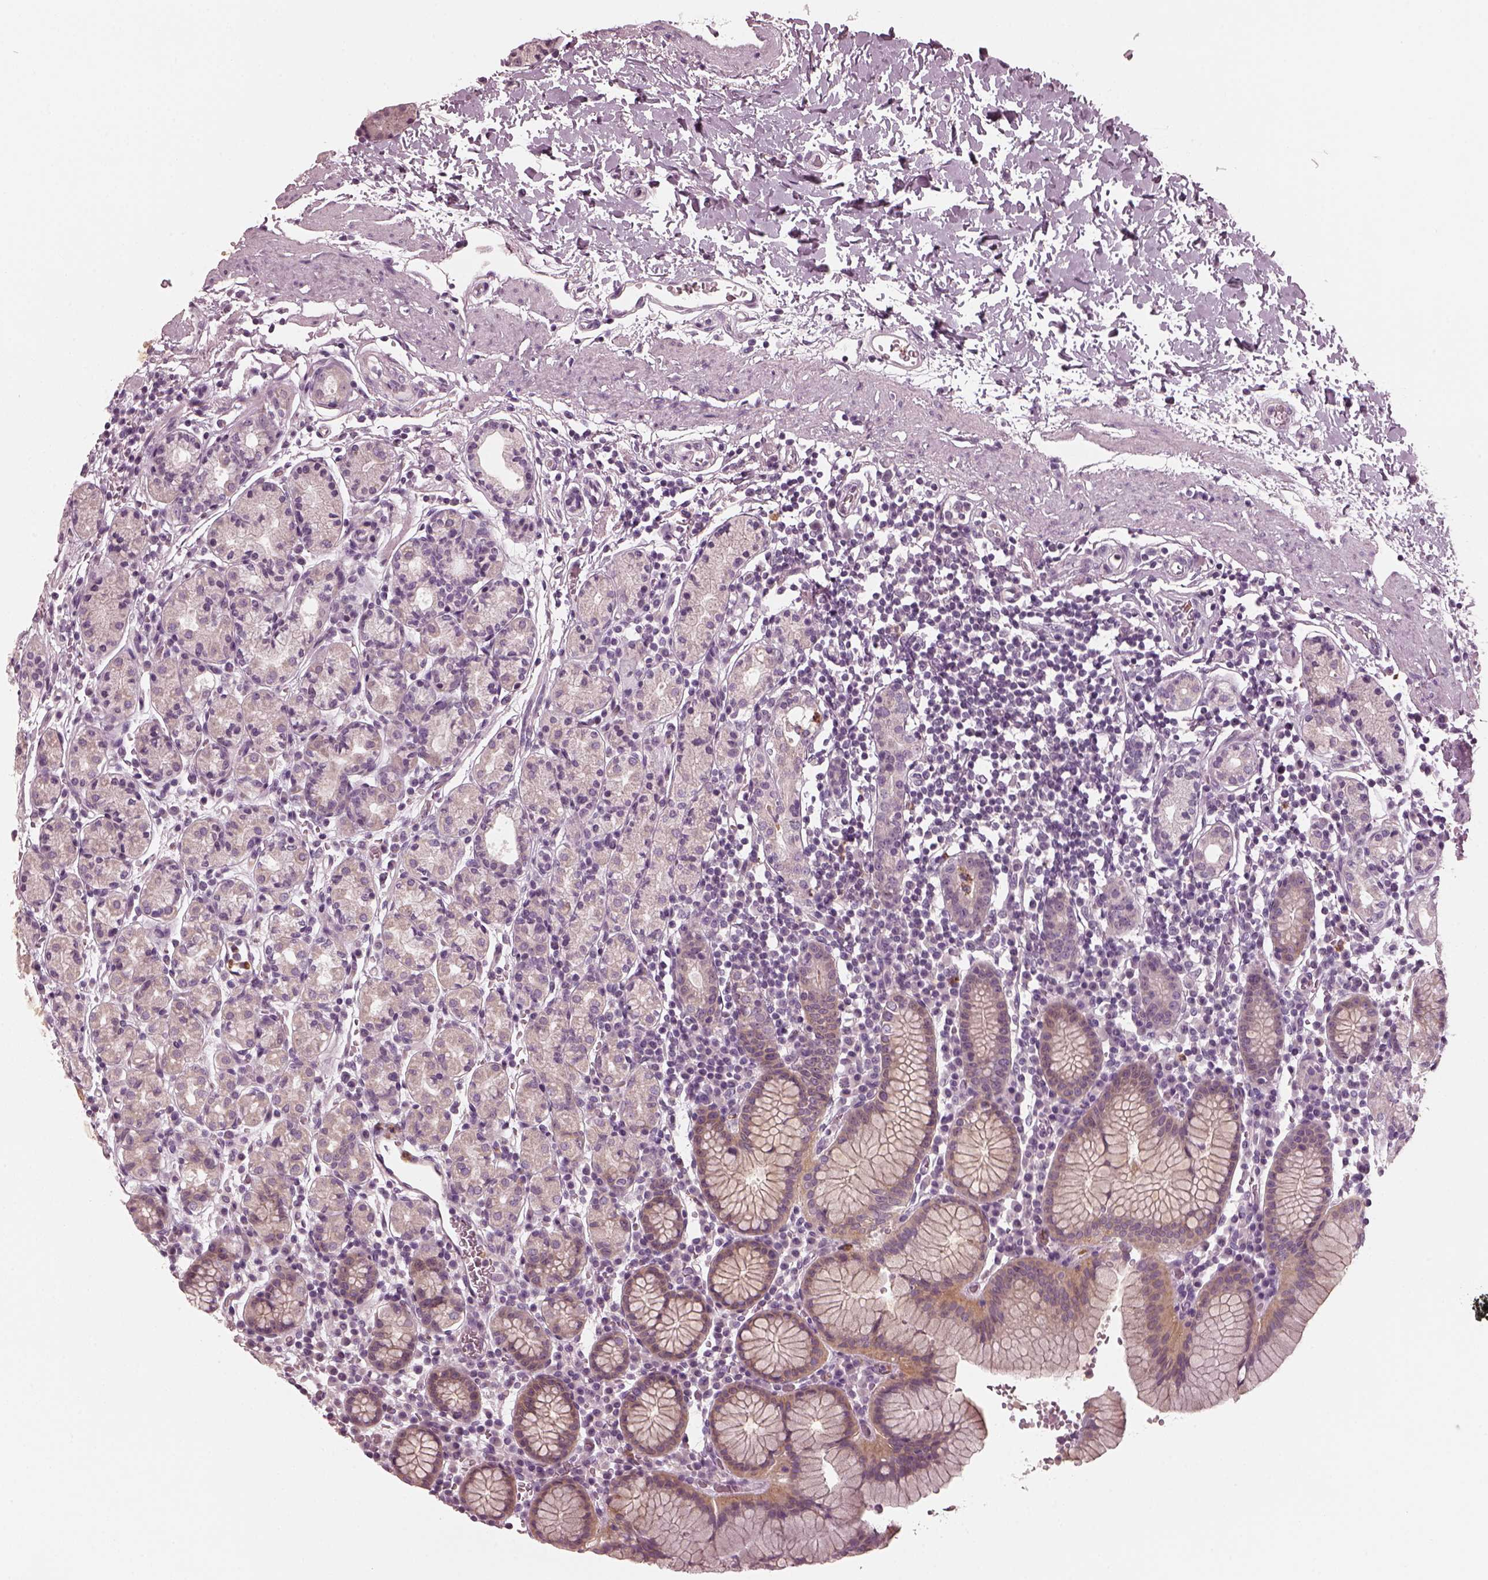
{"staining": {"intensity": "weak", "quantity": "<25%", "location": "cytoplasmic/membranous"}, "tissue": "stomach", "cell_type": "Glandular cells", "image_type": "normal", "snomed": [{"axis": "morphology", "description": "Normal tissue, NOS"}, {"axis": "topography", "description": "Stomach, upper"}, {"axis": "topography", "description": "Stomach"}], "caption": "This is an IHC micrograph of benign human stomach. There is no staining in glandular cells.", "gene": "CHIT1", "patient": {"sex": "male", "age": 62}}